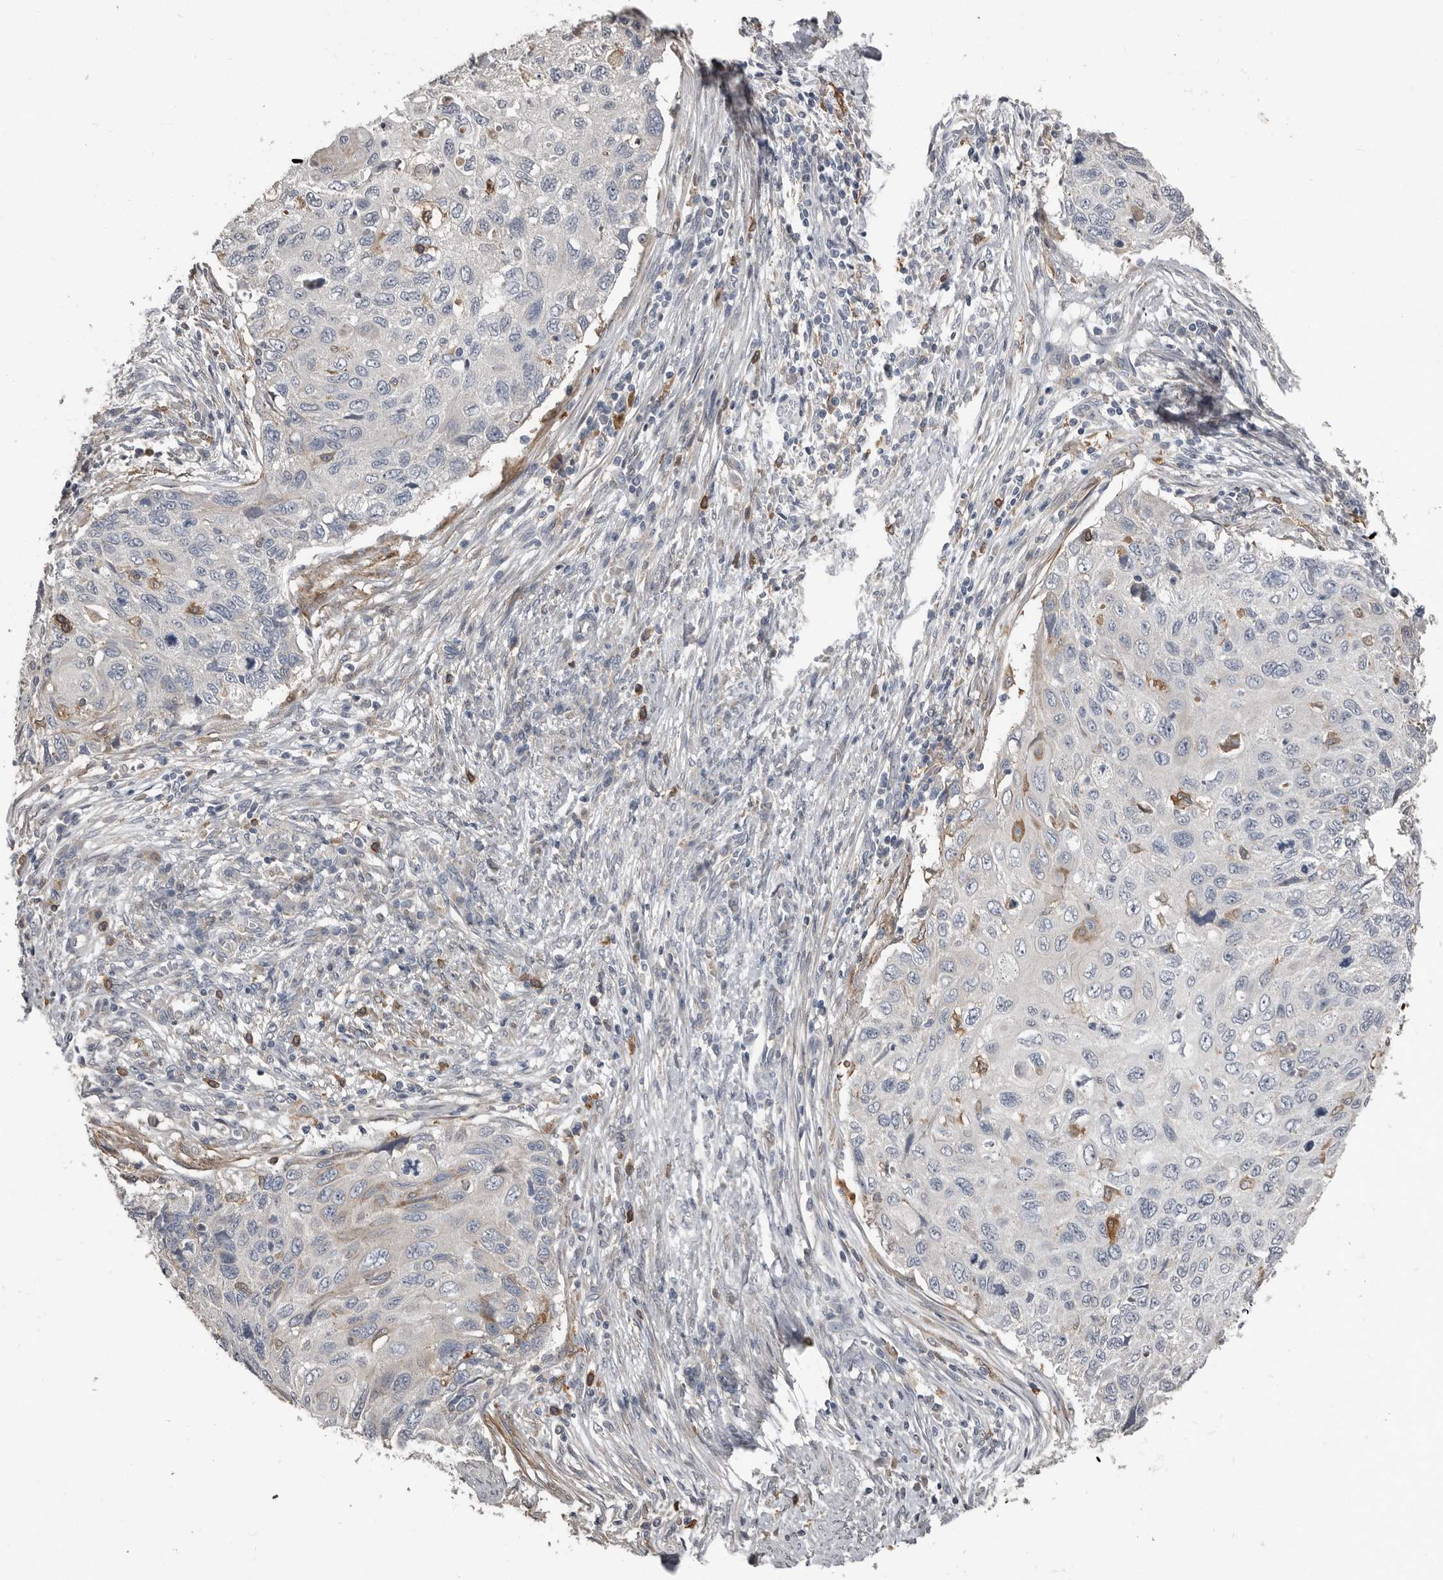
{"staining": {"intensity": "negative", "quantity": "none", "location": "none"}, "tissue": "cervical cancer", "cell_type": "Tumor cells", "image_type": "cancer", "snomed": [{"axis": "morphology", "description": "Squamous cell carcinoma, NOS"}, {"axis": "topography", "description": "Cervix"}], "caption": "An immunohistochemistry image of cervical cancer (squamous cell carcinoma) is shown. There is no staining in tumor cells of cervical cancer (squamous cell carcinoma).", "gene": "KCNJ8", "patient": {"sex": "female", "age": 70}}